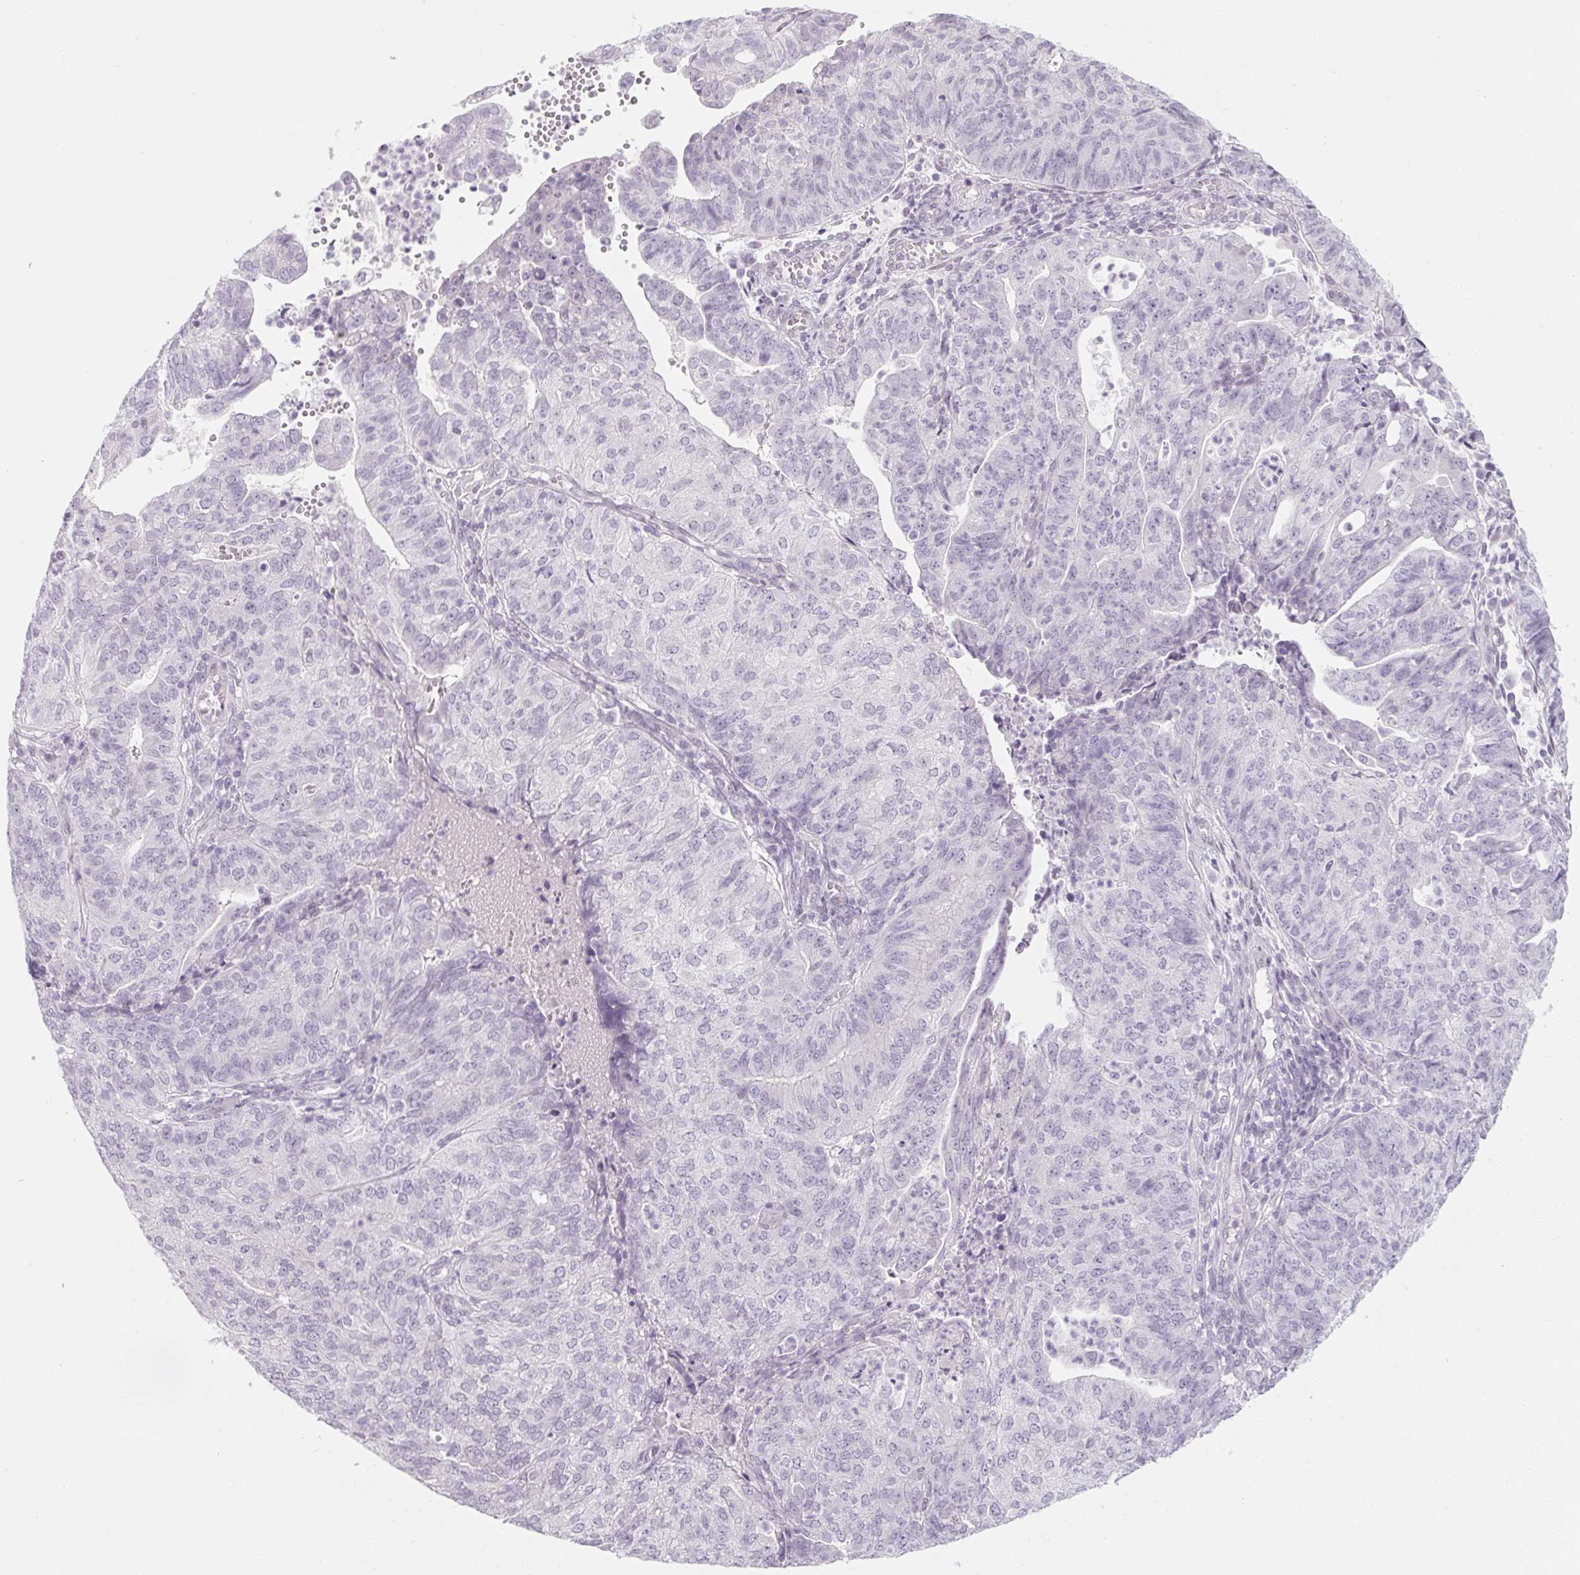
{"staining": {"intensity": "negative", "quantity": "none", "location": "none"}, "tissue": "endometrial cancer", "cell_type": "Tumor cells", "image_type": "cancer", "snomed": [{"axis": "morphology", "description": "Adenocarcinoma, NOS"}, {"axis": "topography", "description": "Endometrium"}], "caption": "The image exhibits no significant staining in tumor cells of endometrial adenocarcinoma.", "gene": "KCNQ2", "patient": {"sex": "female", "age": 82}}